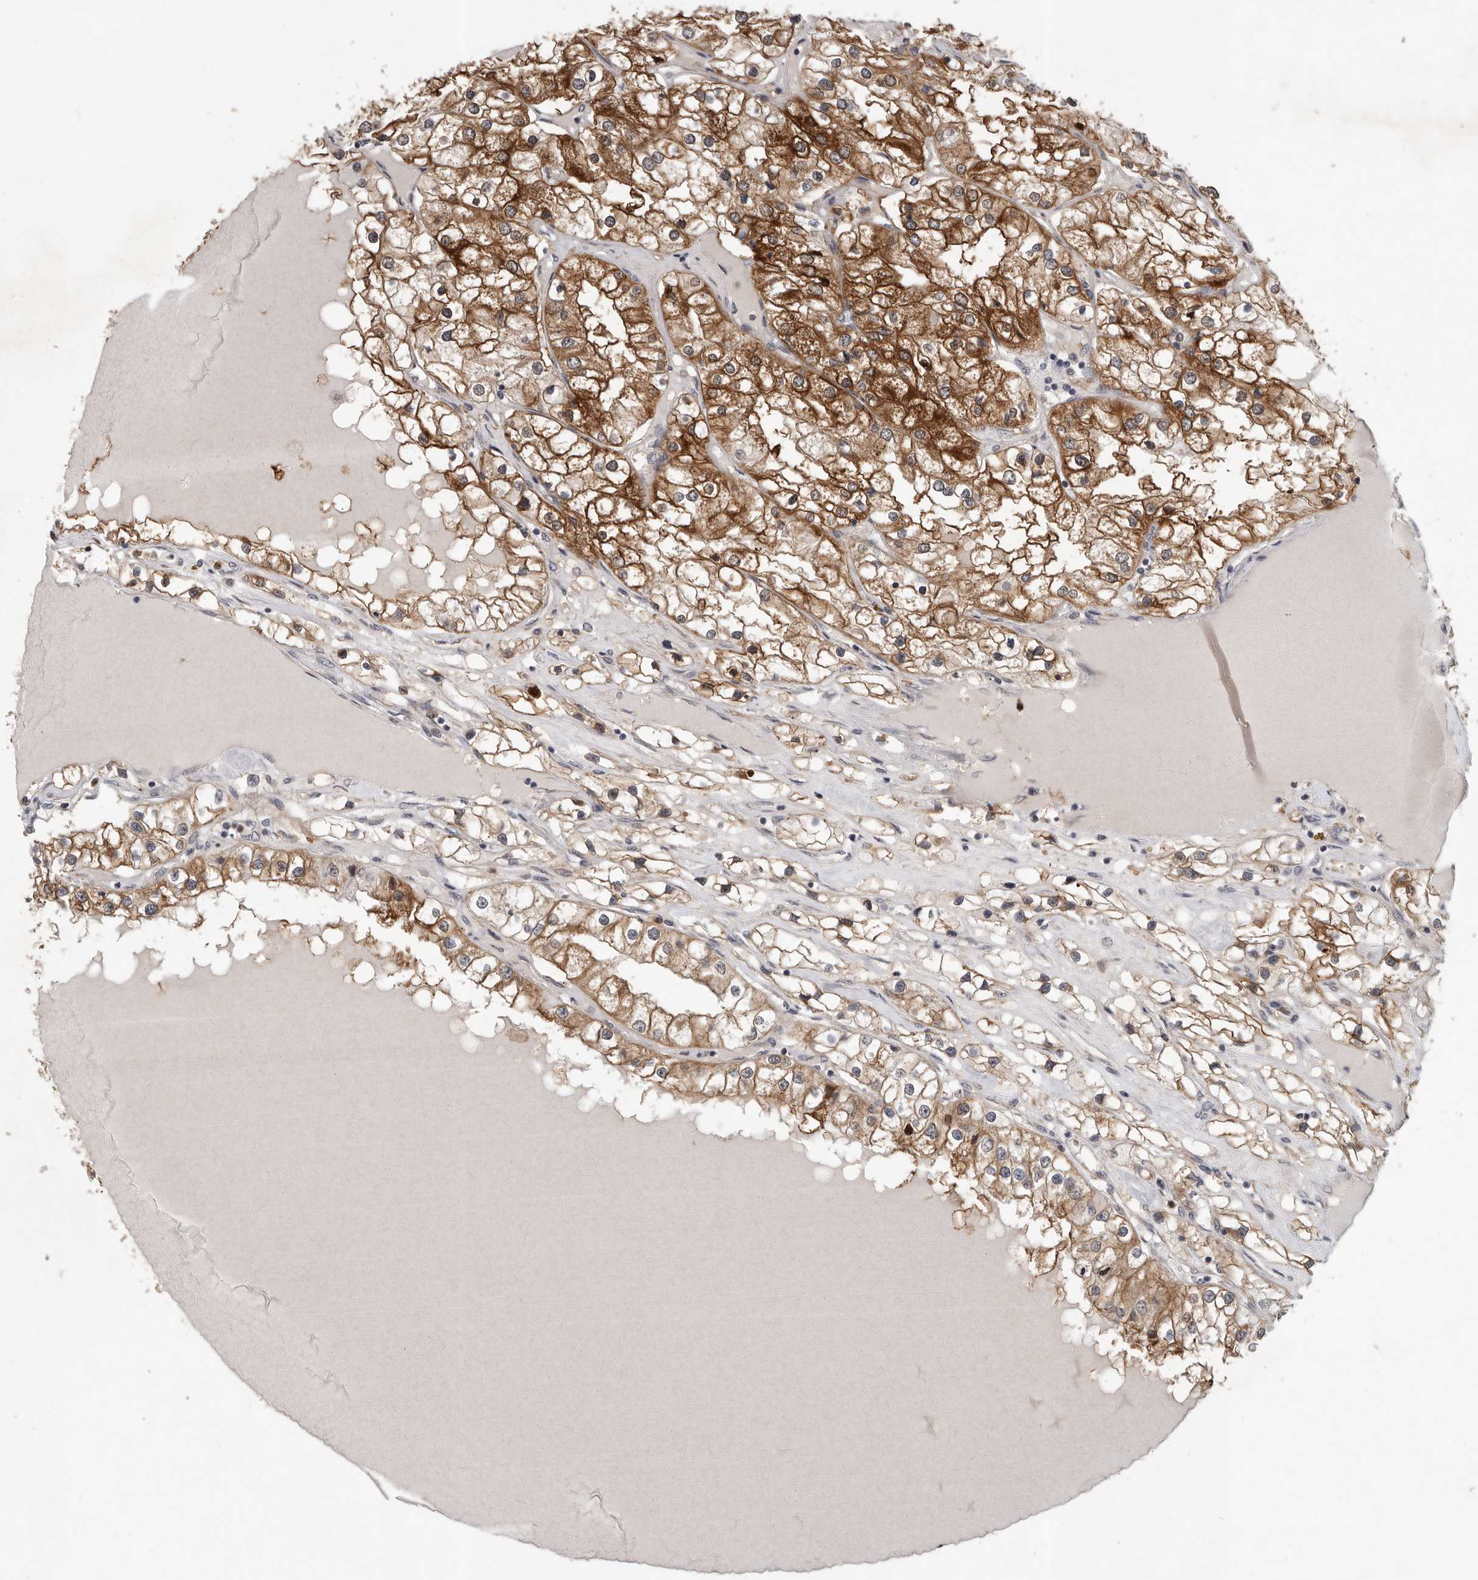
{"staining": {"intensity": "moderate", "quantity": ">75%", "location": "cytoplasmic/membranous"}, "tissue": "renal cancer", "cell_type": "Tumor cells", "image_type": "cancer", "snomed": [{"axis": "morphology", "description": "Adenocarcinoma, NOS"}, {"axis": "topography", "description": "Kidney"}], "caption": "Immunohistochemical staining of human renal cancer displays medium levels of moderate cytoplasmic/membranous staining in approximately >75% of tumor cells.", "gene": "RALGPS2", "patient": {"sex": "male", "age": 68}}